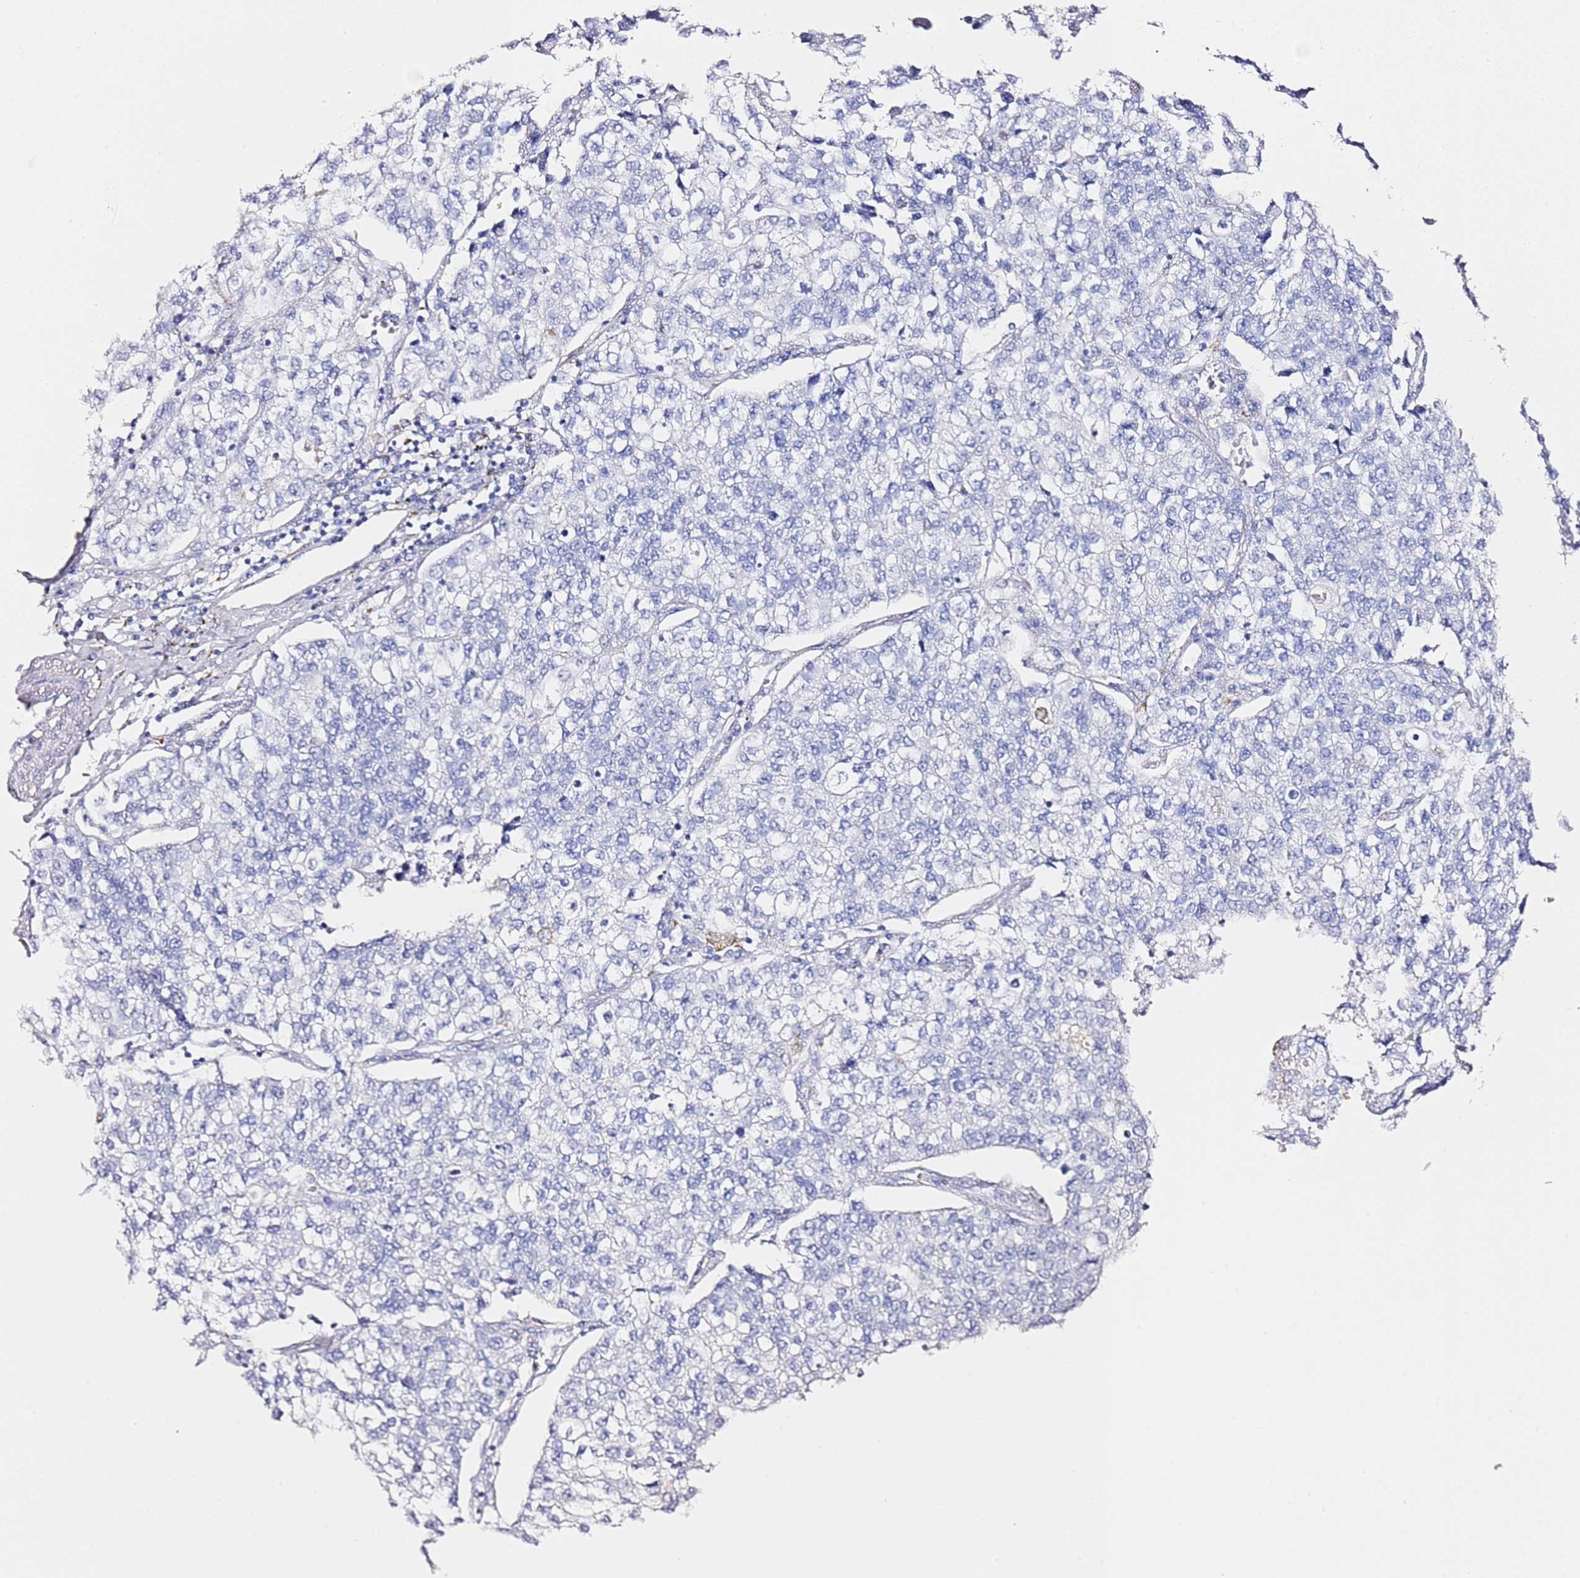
{"staining": {"intensity": "negative", "quantity": "none", "location": "none"}, "tissue": "lung cancer", "cell_type": "Tumor cells", "image_type": "cancer", "snomed": [{"axis": "morphology", "description": "Adenocarcinoma, NOS"}, {"axis": "topography", "description": "Lung"}], "caption": "IHC image of adenocarcinoma (lung) stained for a protein (brown), which reveals no expression in tumor cells.", "gene": "PTBP2", "patient": {"sex": "male", "age": 49}}